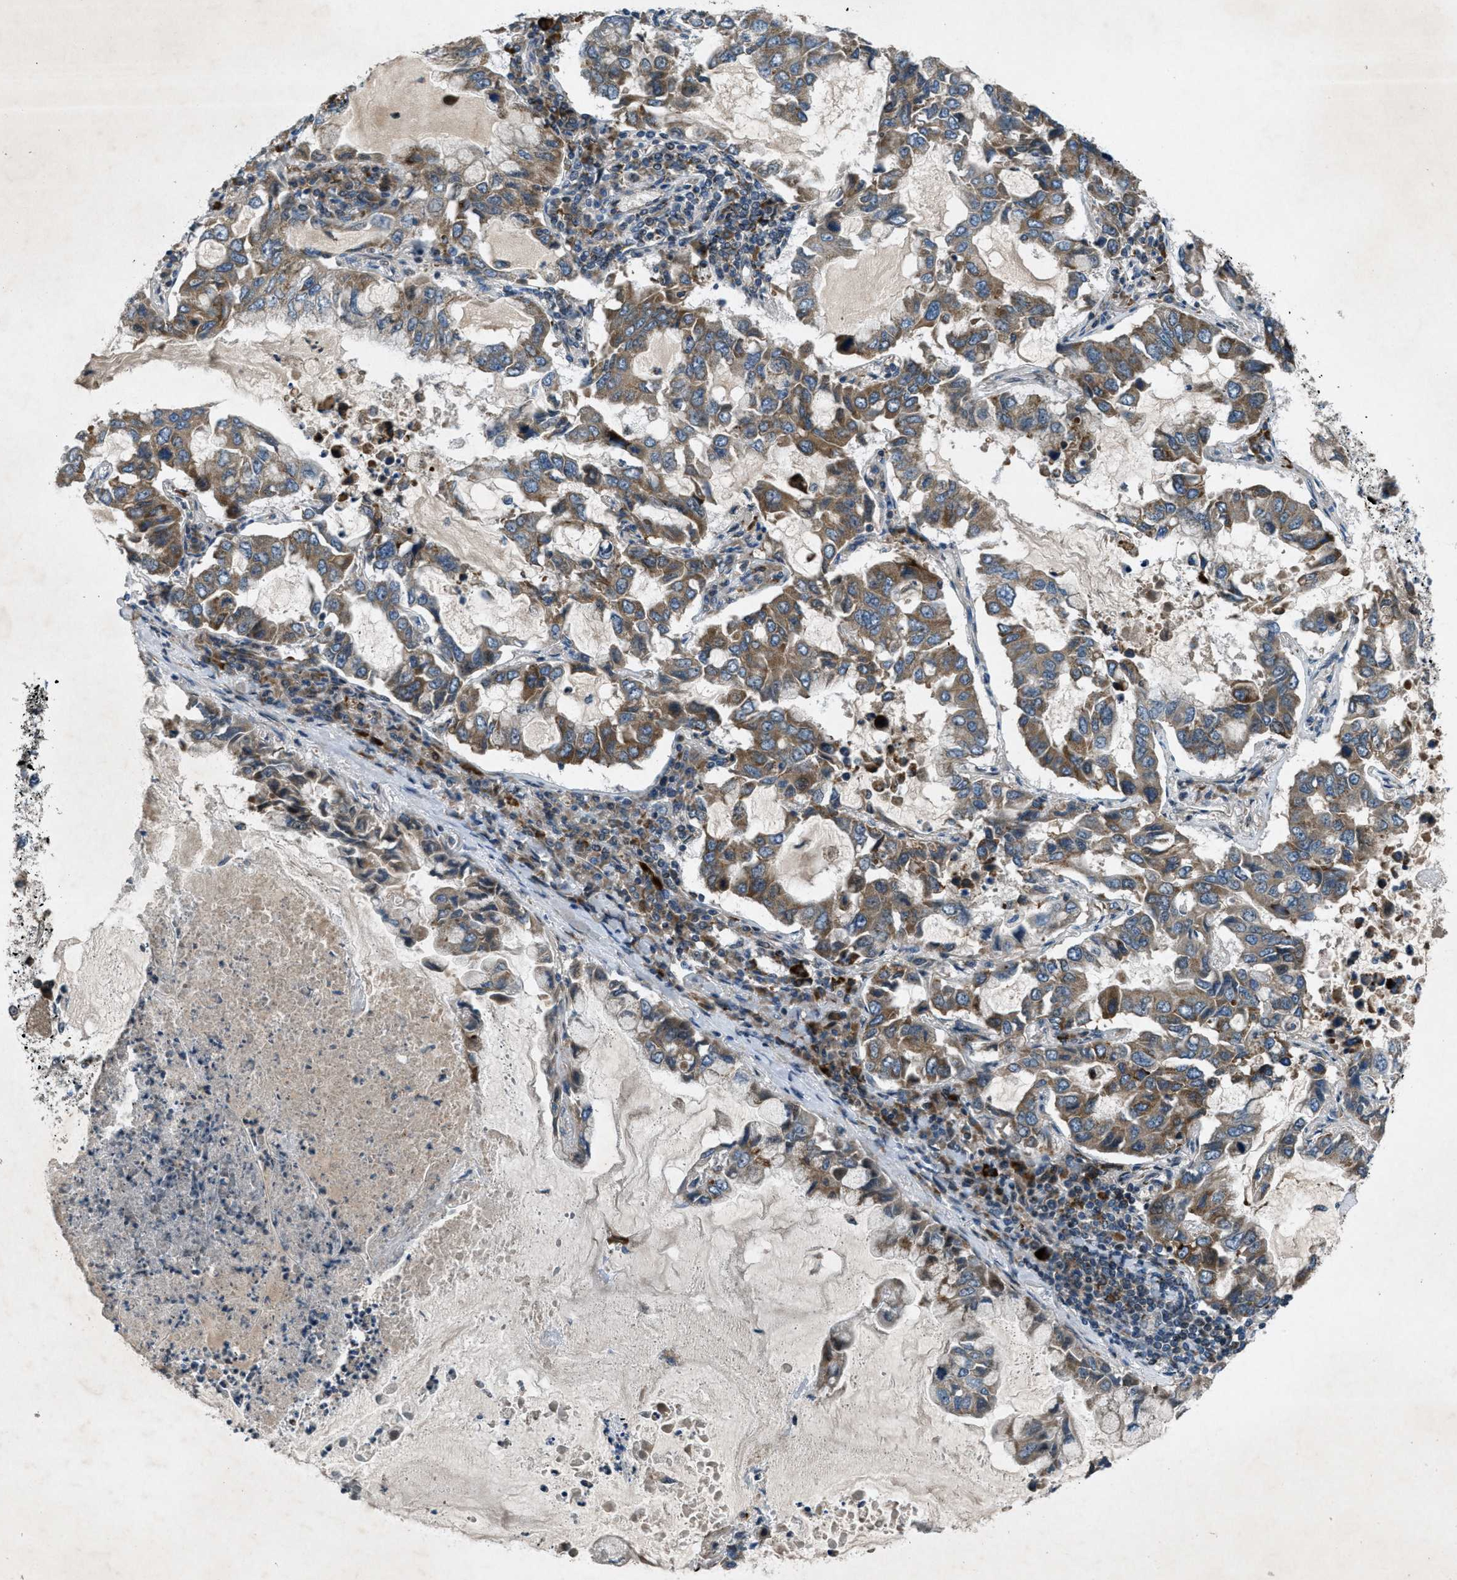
{"staining": {"intensity": "moderate", "quantity": ">75%", "location": "cytoplasmic/membranous"}, "tissue": "lung cancer", "cell_type": "Tumor cells", "image_type": "cancer", "snomed": [{"axis": "morphology", "description": "Adenocarcinoma, NOS"}, {"axis": "topography", "description": "Lung"}], "caption": "Immunohistochemical staining of human adenocarcinoma (lung) demonstrates medium levels of moderate cytoplasmic/membranous staining in approximately >75% of tumor cells.", "gene": "CLEC2D", "patient": {"sex": "male", "age": 64}}